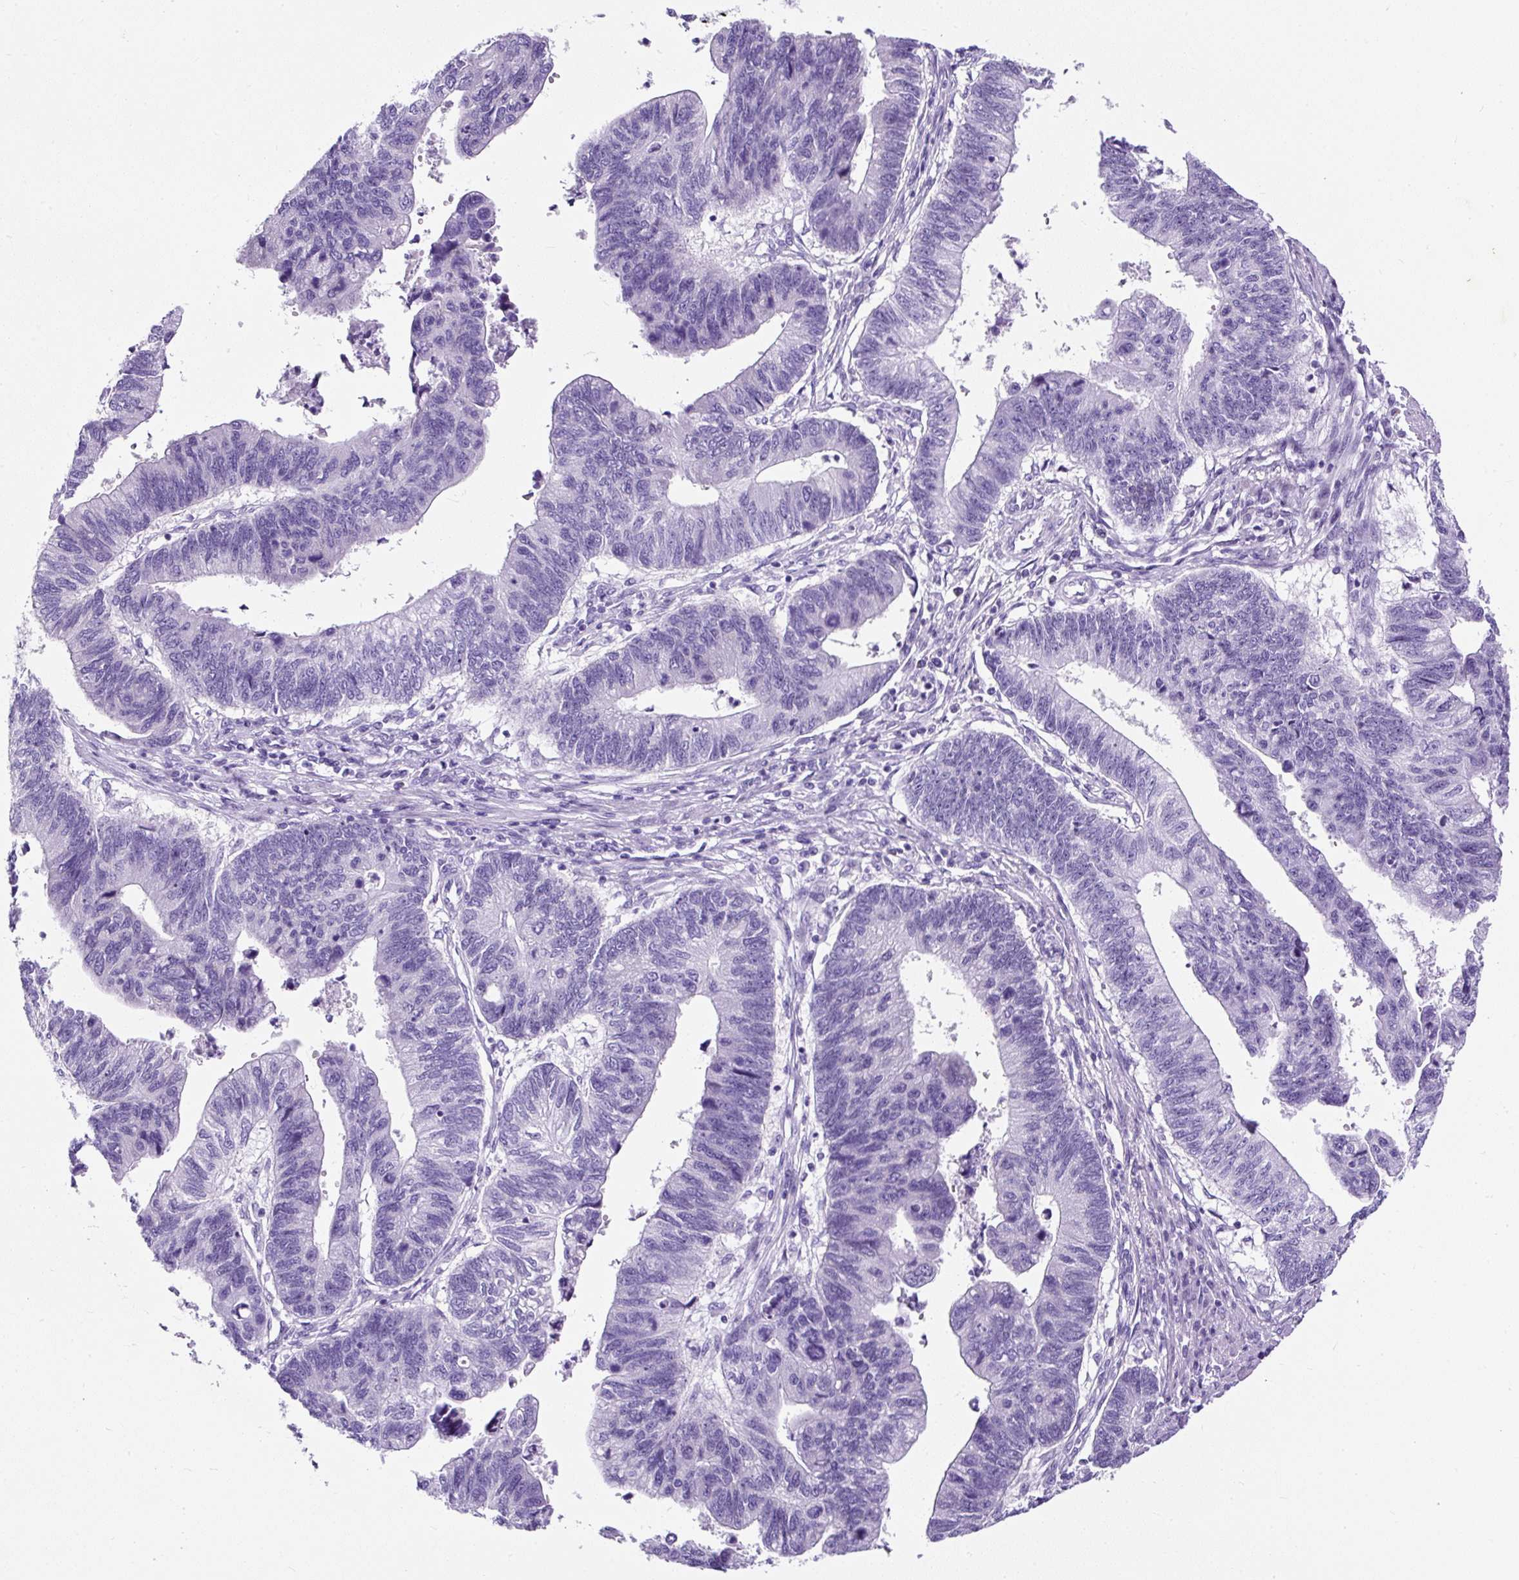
{"staining": {"intensity": "negative", "quantity": "none", "location": "none"}, "tissue": "stomach cancer", "cell_type": "Tumor cells", "image_type": "cancer", "snomed": [{"axis": "morphology", "description": "Adenocarcinoma, NOS"}, {"axis": "topography", "description": "Stomach"}], "caption": "This is an IHC micrograph of human stomach cancer. There is no positivity in tumor cells.", "gene": "STOX2", "patient": {"sex": "male", "age": 59}}